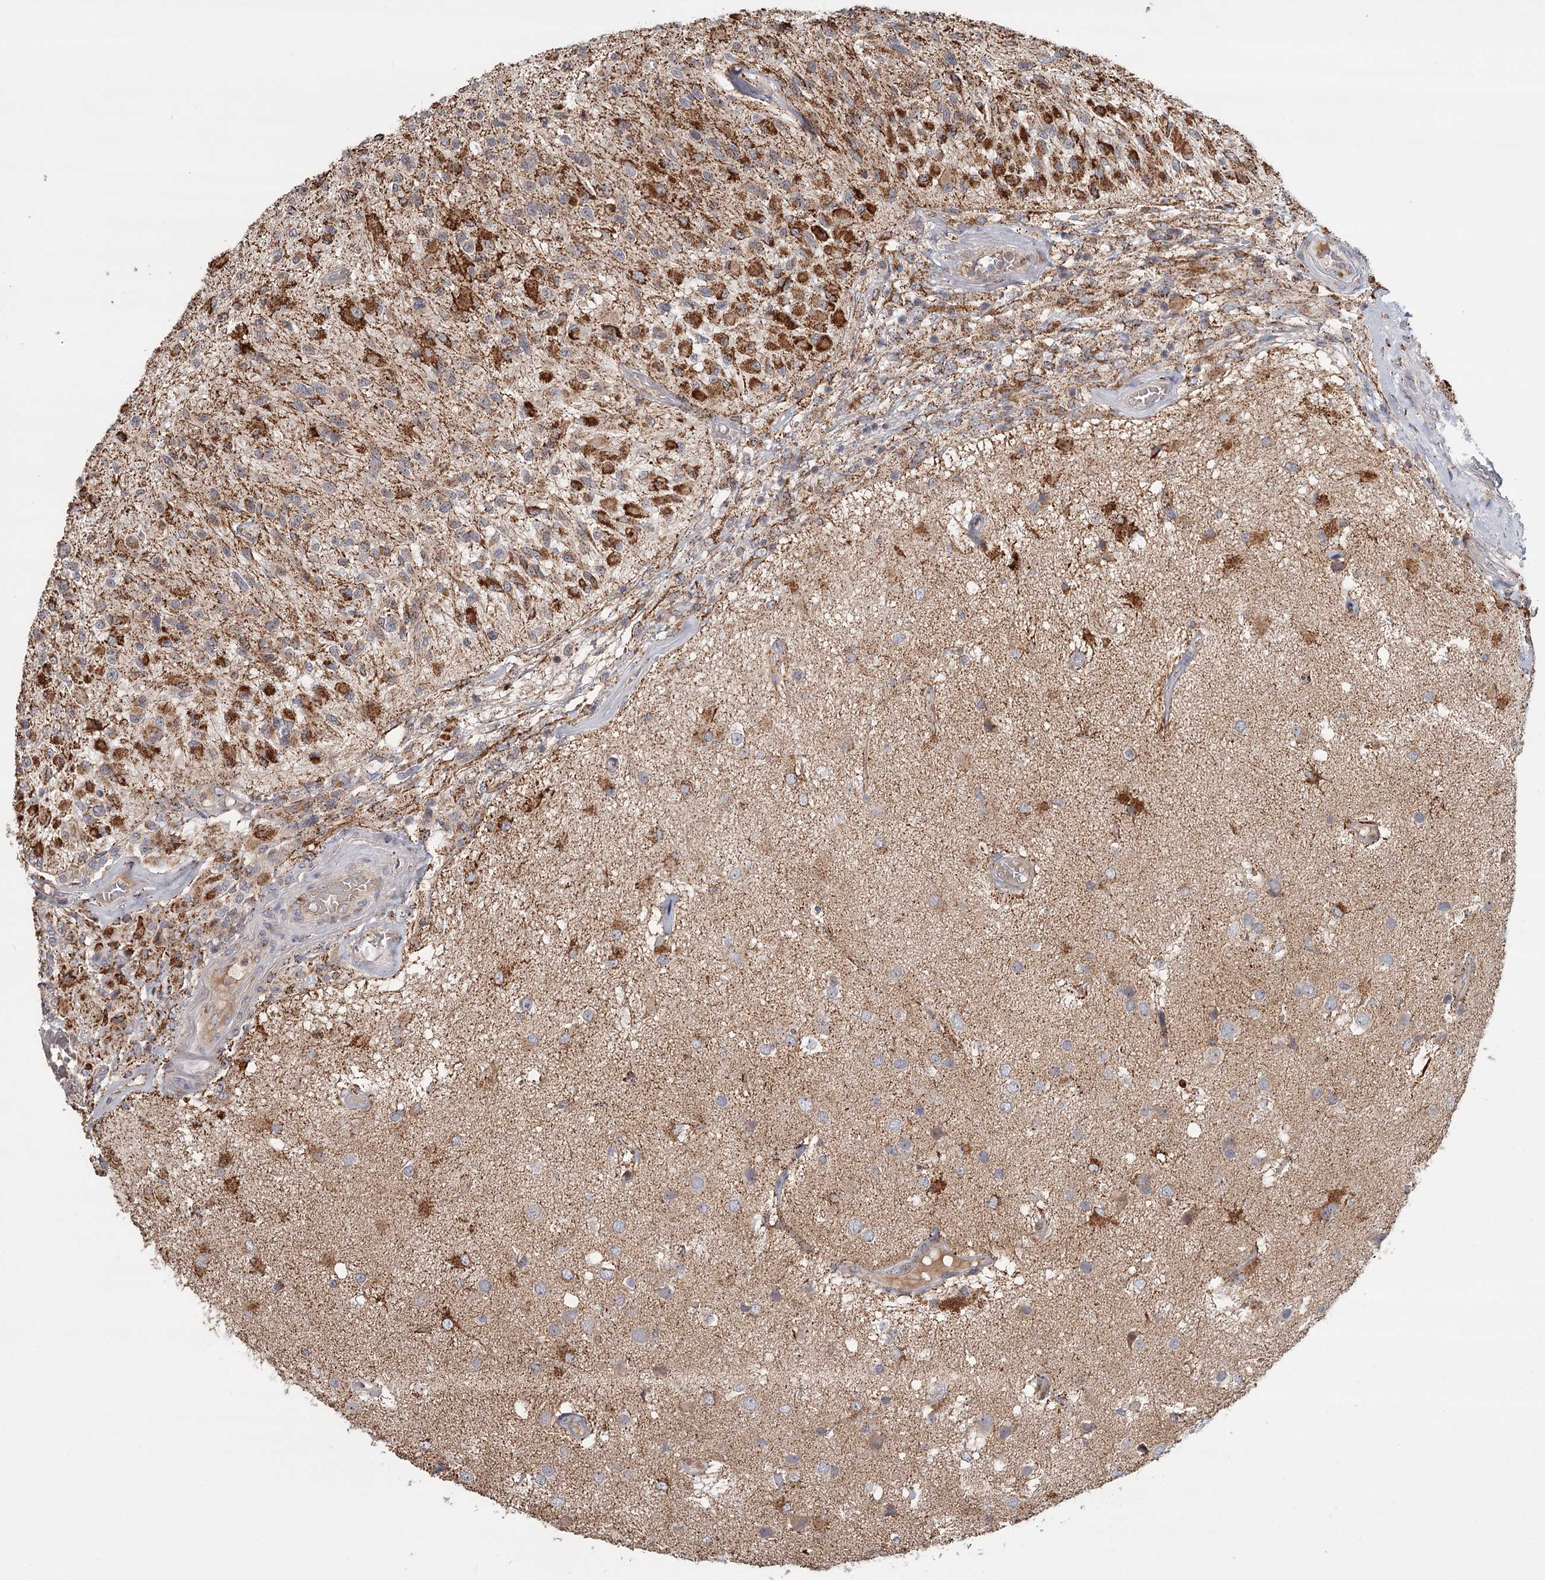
{"staining": {"intensity": "strong", "quantity": "25%-75%", "location": "cytoplasmic/membranous"}, "tissue": "glioma", "cell_type": "Tumor cells", "image_type": "cancer", "snomed": [{"axis": "morphology", "description": "Glioma, malignant, High grade"}, {"axis": "morphology", "description": "Glioblastoma, NOS"}, {"axis": "topography", "description": "Brain"}], "caption": "Glioma stained for a protein (brown) displays strong cytoplasmic/membranous positive expression in about 25%-75% of tumor cells.", "gene": "CDC123", "patient": {"sex": "male", "age": 60}}